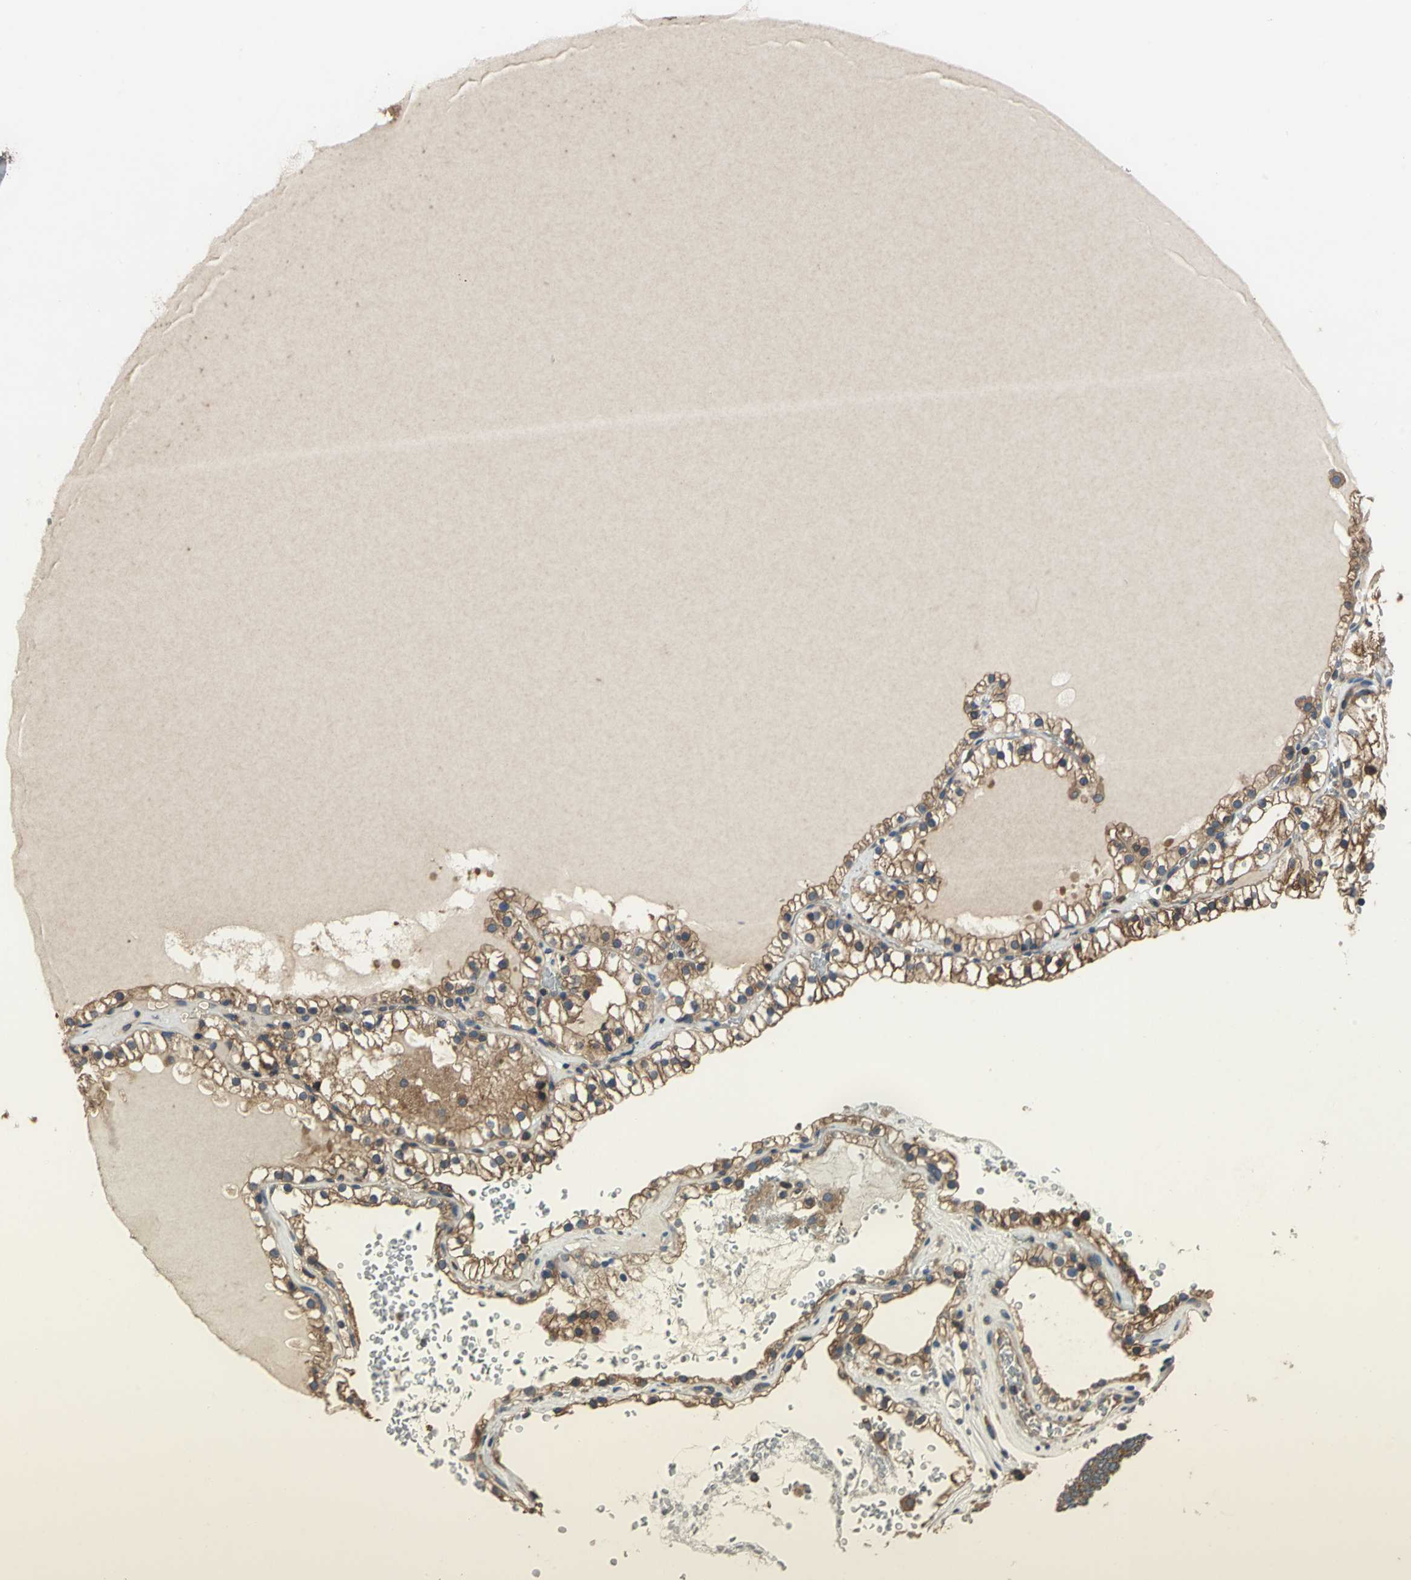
{"staining": {"intensity": "strong", "quantity": ">75%", "location": "cytoplasmic/membranous"}, "tissue": "renal cancer", "cell_type": "Tumor cells", "image_type": "cancer", "snomed": [{"axis": "morphology", "description": "Adenocarcinoma, NOS"}, {"axis": "topography", "description": "Kidney"}], "caption": "Adenocarcinoma (renal) stained with a protein marker reveals strong staining in tumor cells.", "gene": "CAPN1", "patient": {"sex": "female", "age": 41}}